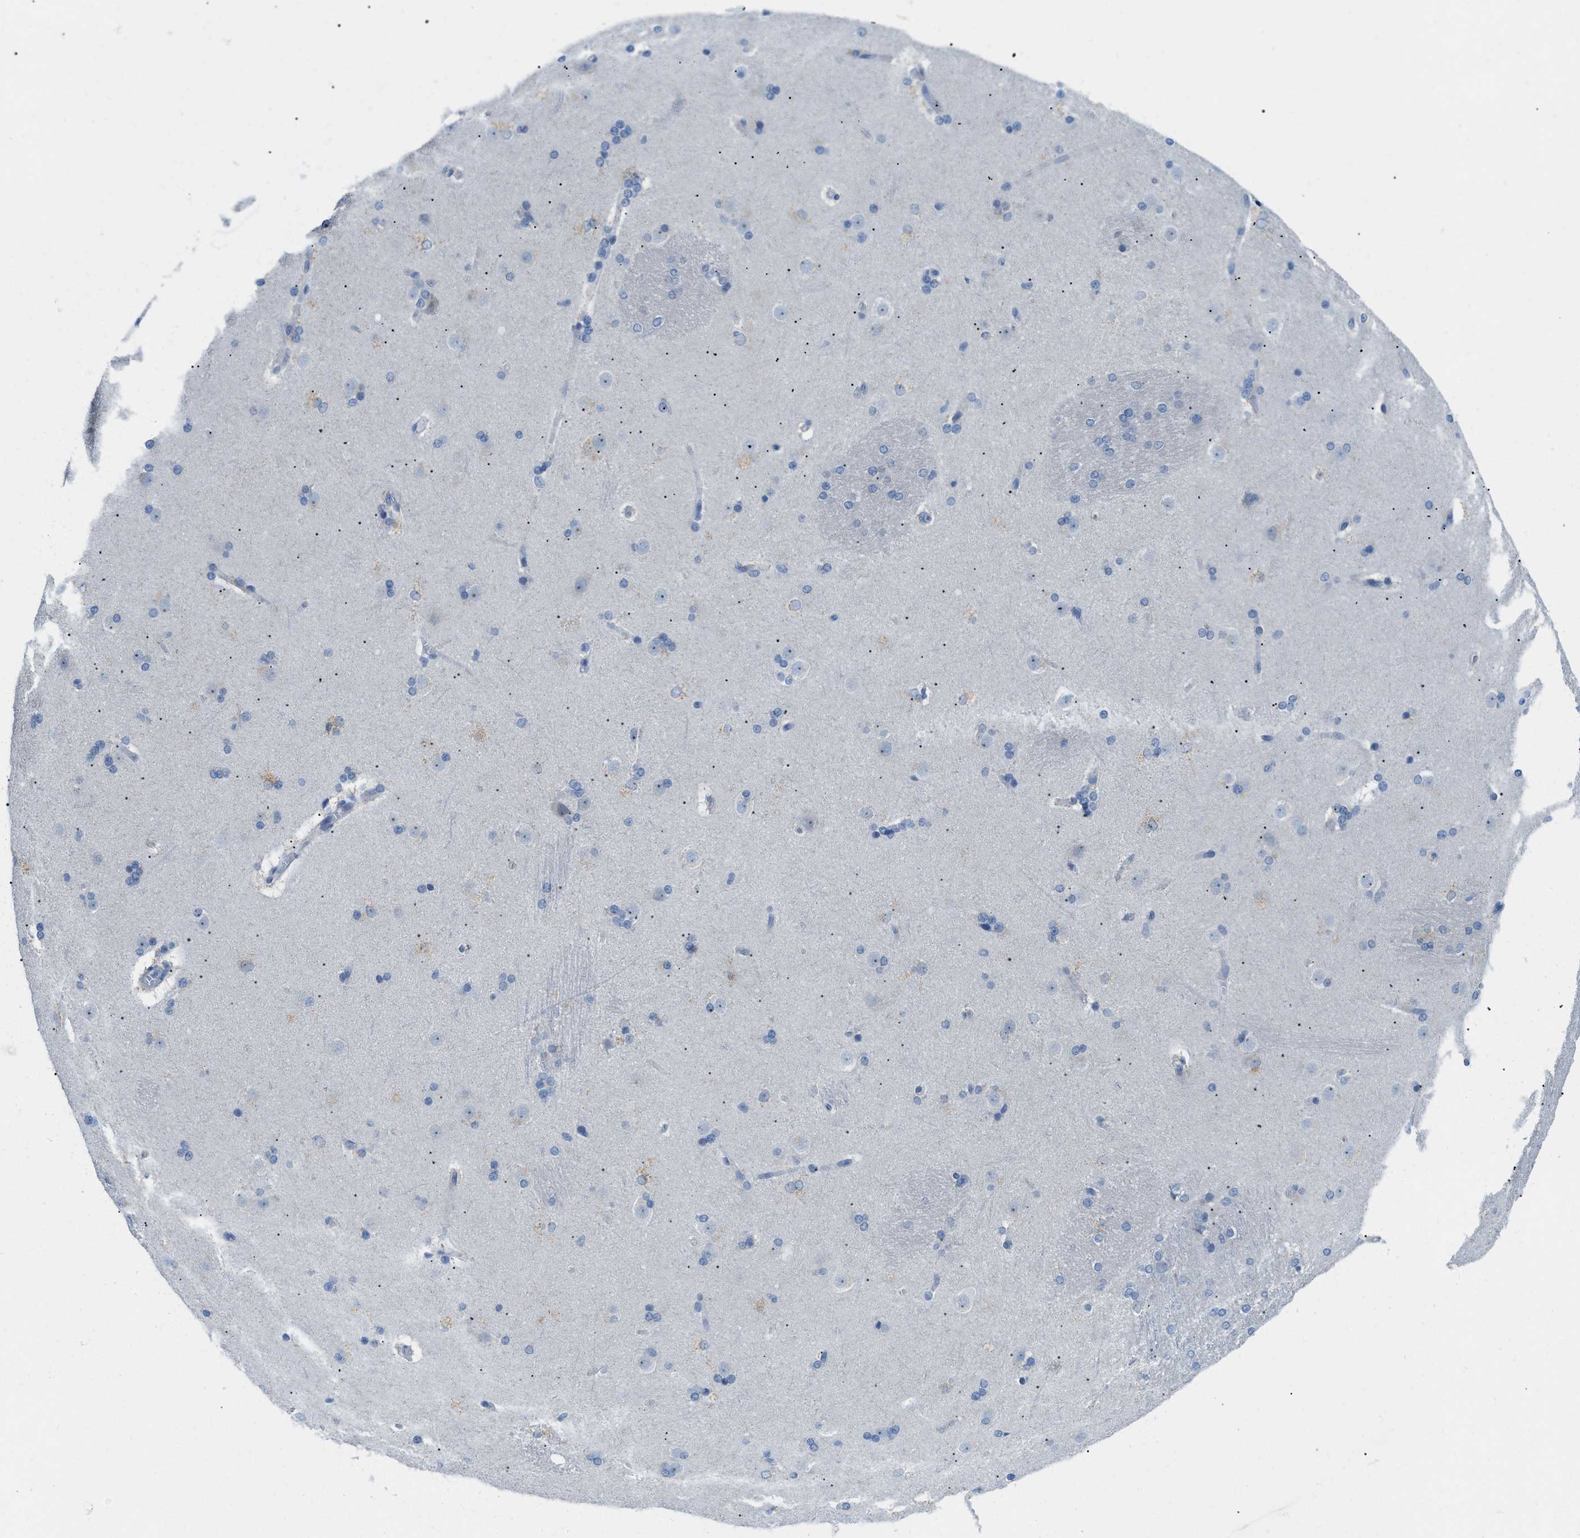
{"staining": {"intensity": "negative", "quantity": "none", "location": "none"}, "tissue": "caudate", "cell_type": "Glial cells", "image_type": "normal", "snomed": [{"axis": "morphology", "description": "Normal tissue, NOS"}, {"axis": "topography", "description": "Lateral ventricle wall"}], "caption": "A high-resolution histopathology image shows IHC staining of unremarkable caudate, which demonstrates no significant staining in glial cells.", "gene": "PHRF1", "patient": {"sex": "female", "age": 19}}